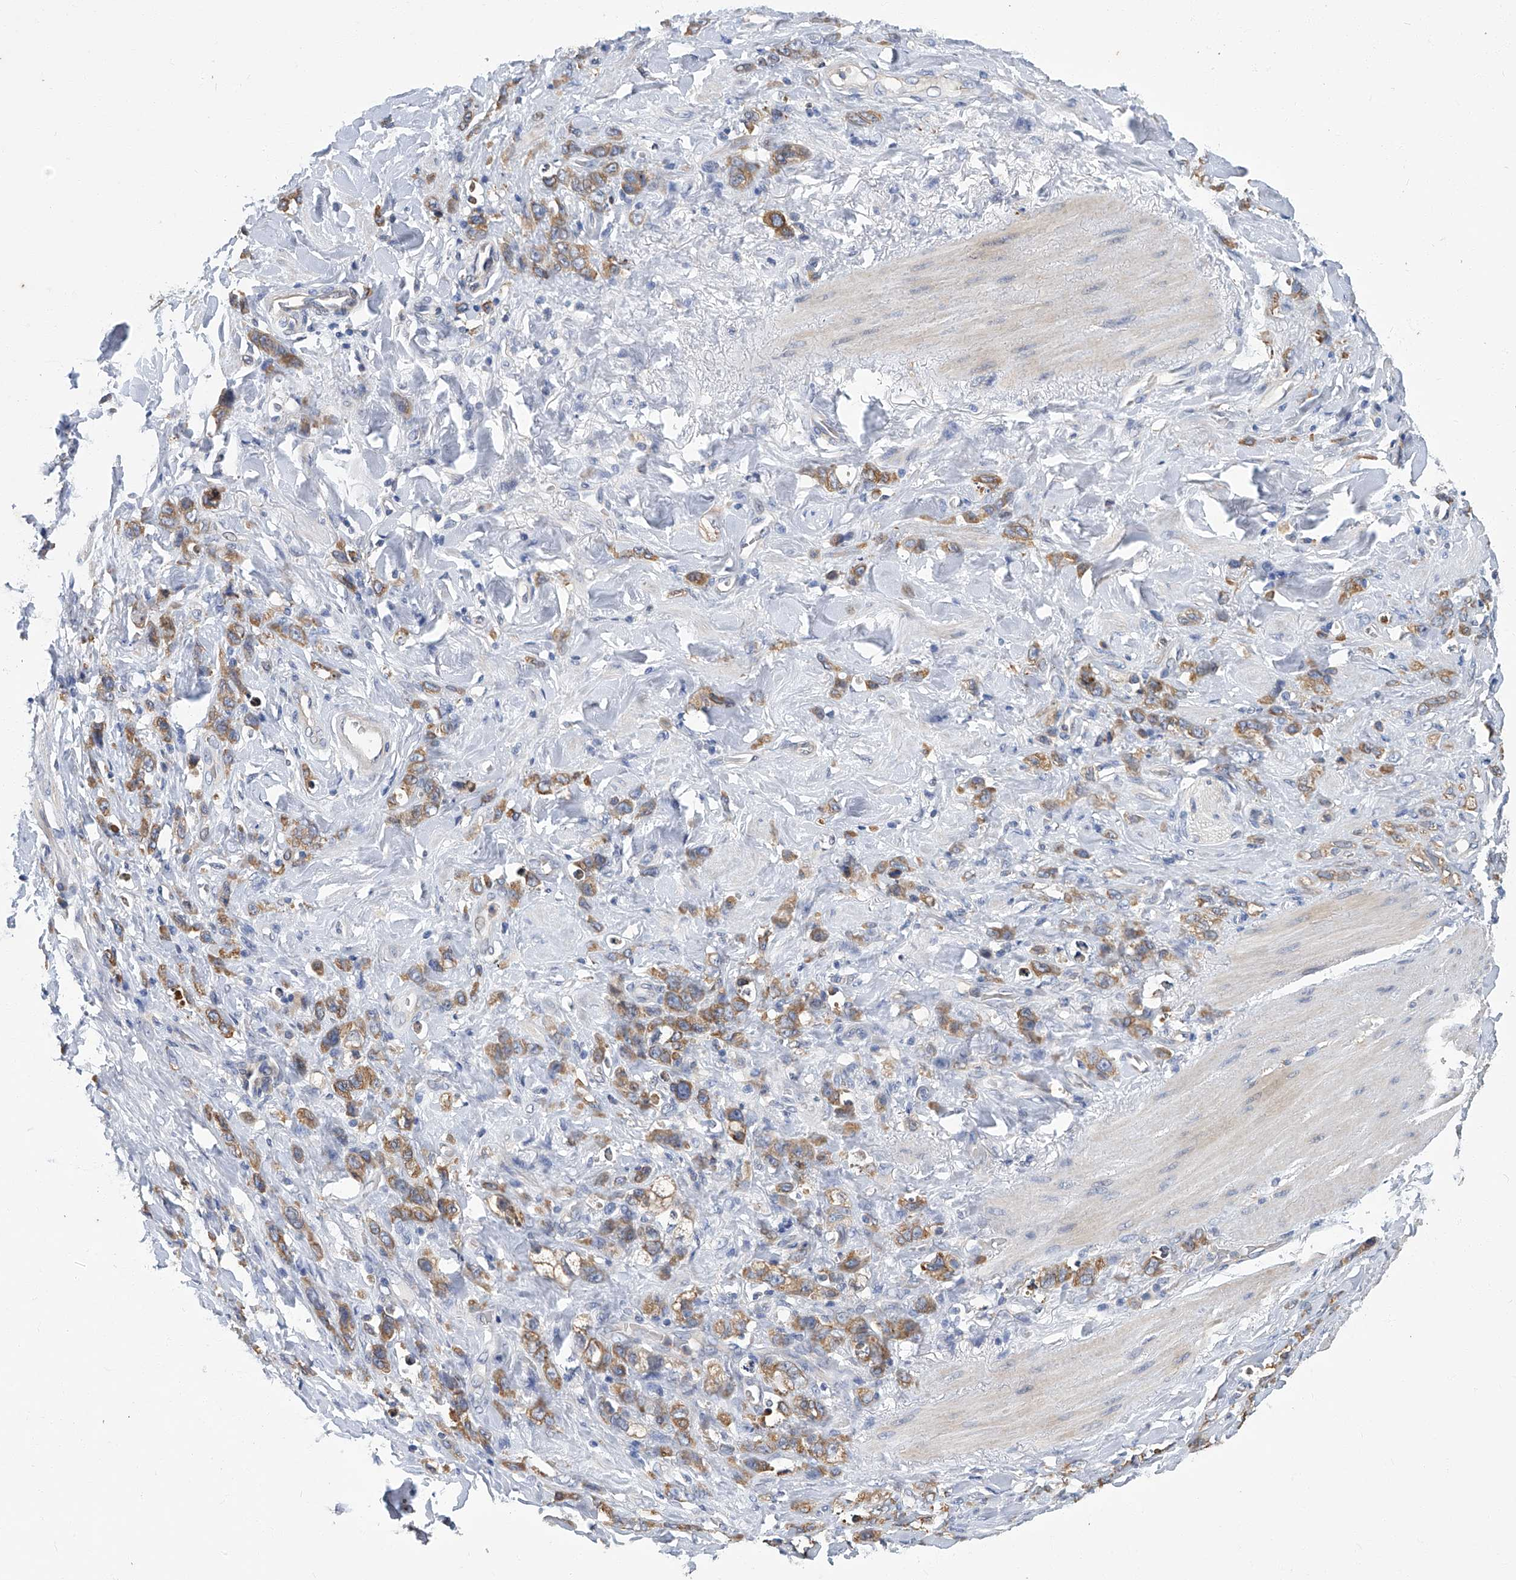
{"staining": {"intensity": "moderate", "quantity": ">75%", "location": "cytoplasmic/membranous"}, "tissue": "stomach cancer", "cell_type": "Tumor cells", "image_type": "cancer", "snomed": [{"axis": "morphology", "description": "Normal tissue, NOS"}, {"axis": "morphology", "description": "Adenocarcinoma, NOS"}, {"axis": "topography", "description": "Stomach"}], "caption": "Protein staining of adenocarcinoma (stomach) tissue reveals moderate cytoplasmic/membranous positivity in about >75% of tumor cells.", "gene": "TGFBR1", "patient": {"sex": "male", "age": 82}}